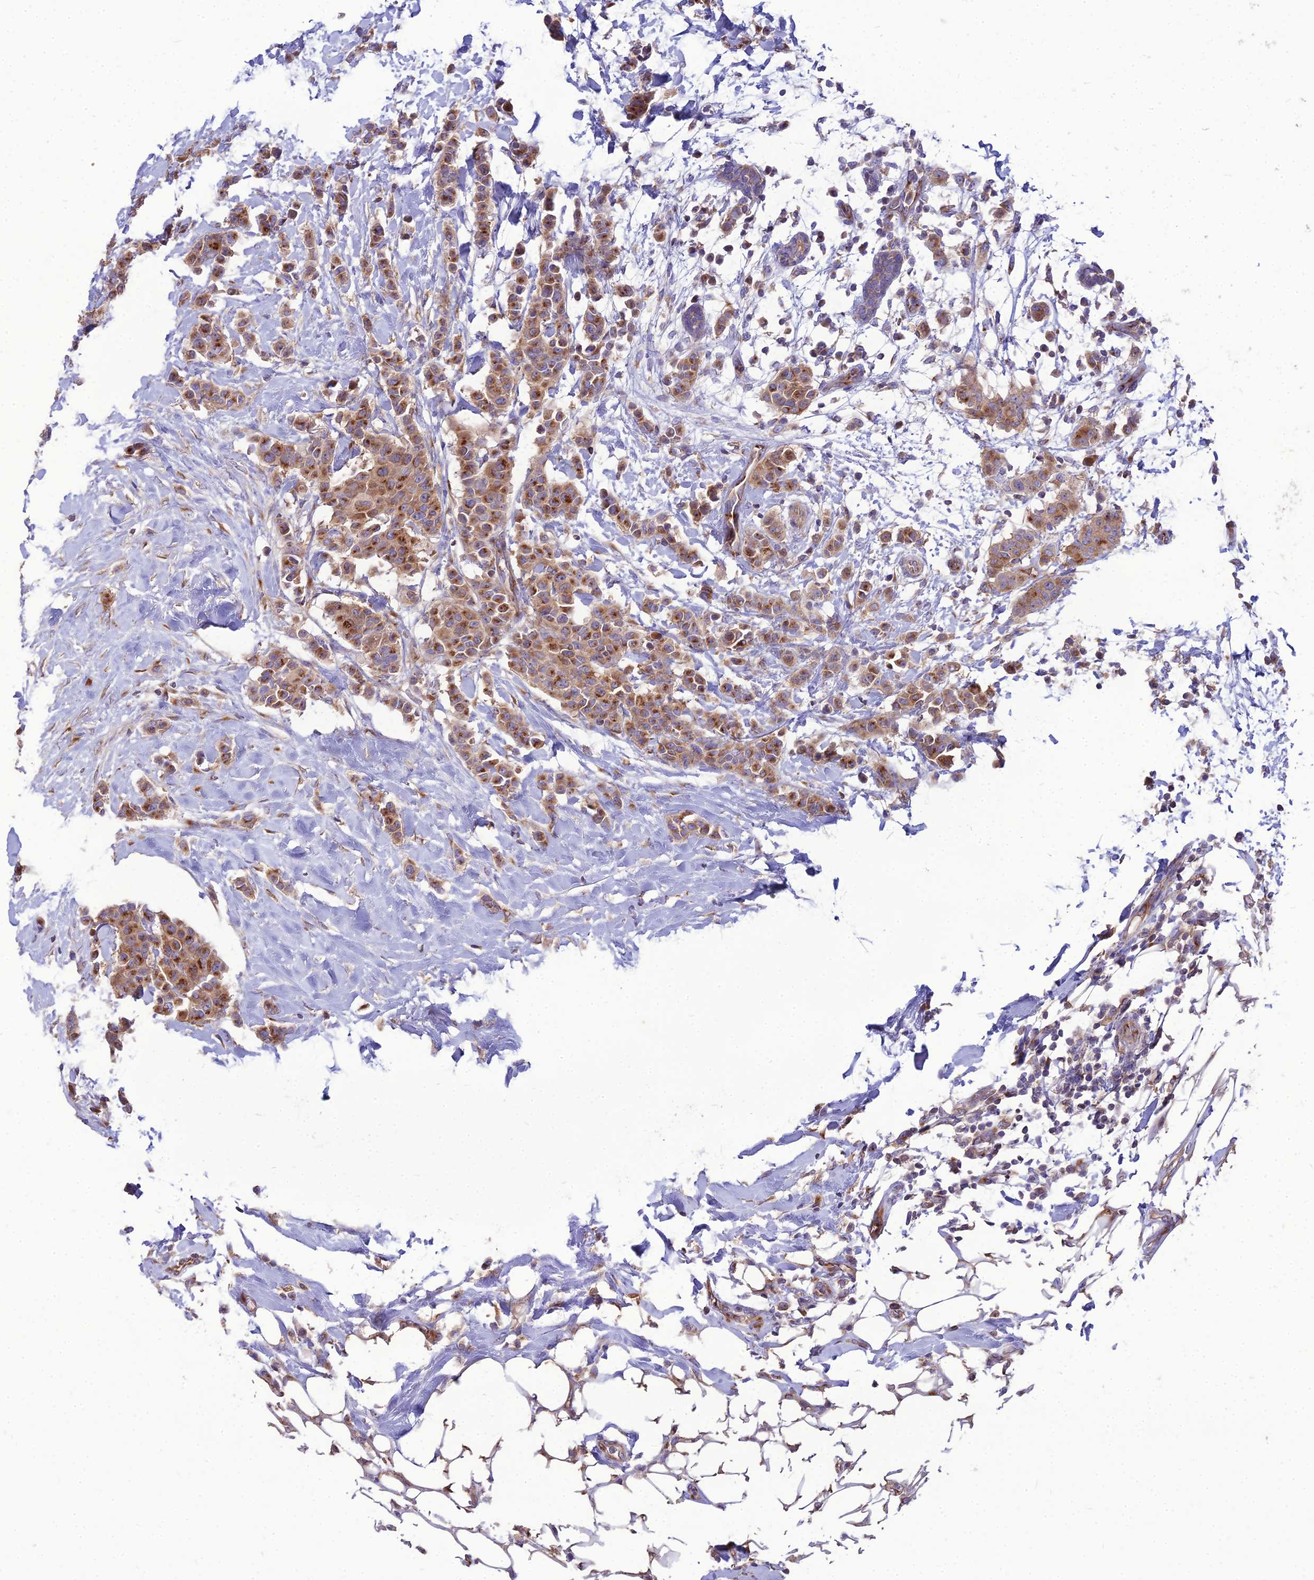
{"staining": {"intensity": "moderate", "quantity": ">75%", "location": "cytoplasmic/membranous"}, "tissue": "breast cancer", "cell_type": "Tumor cells", "image_type": "cancer", "snomed": [{"axis": "morphology", "description": "Duct carcinoma"}, {"axis": "topography", "description": "Breast"}], "caption": "Breast intraductal carcinoma stained with a protein marker reveals moderate staining in tumor cells.", "gene": "SPRYD7", "patient": {"sex": "female", "age": 40}}